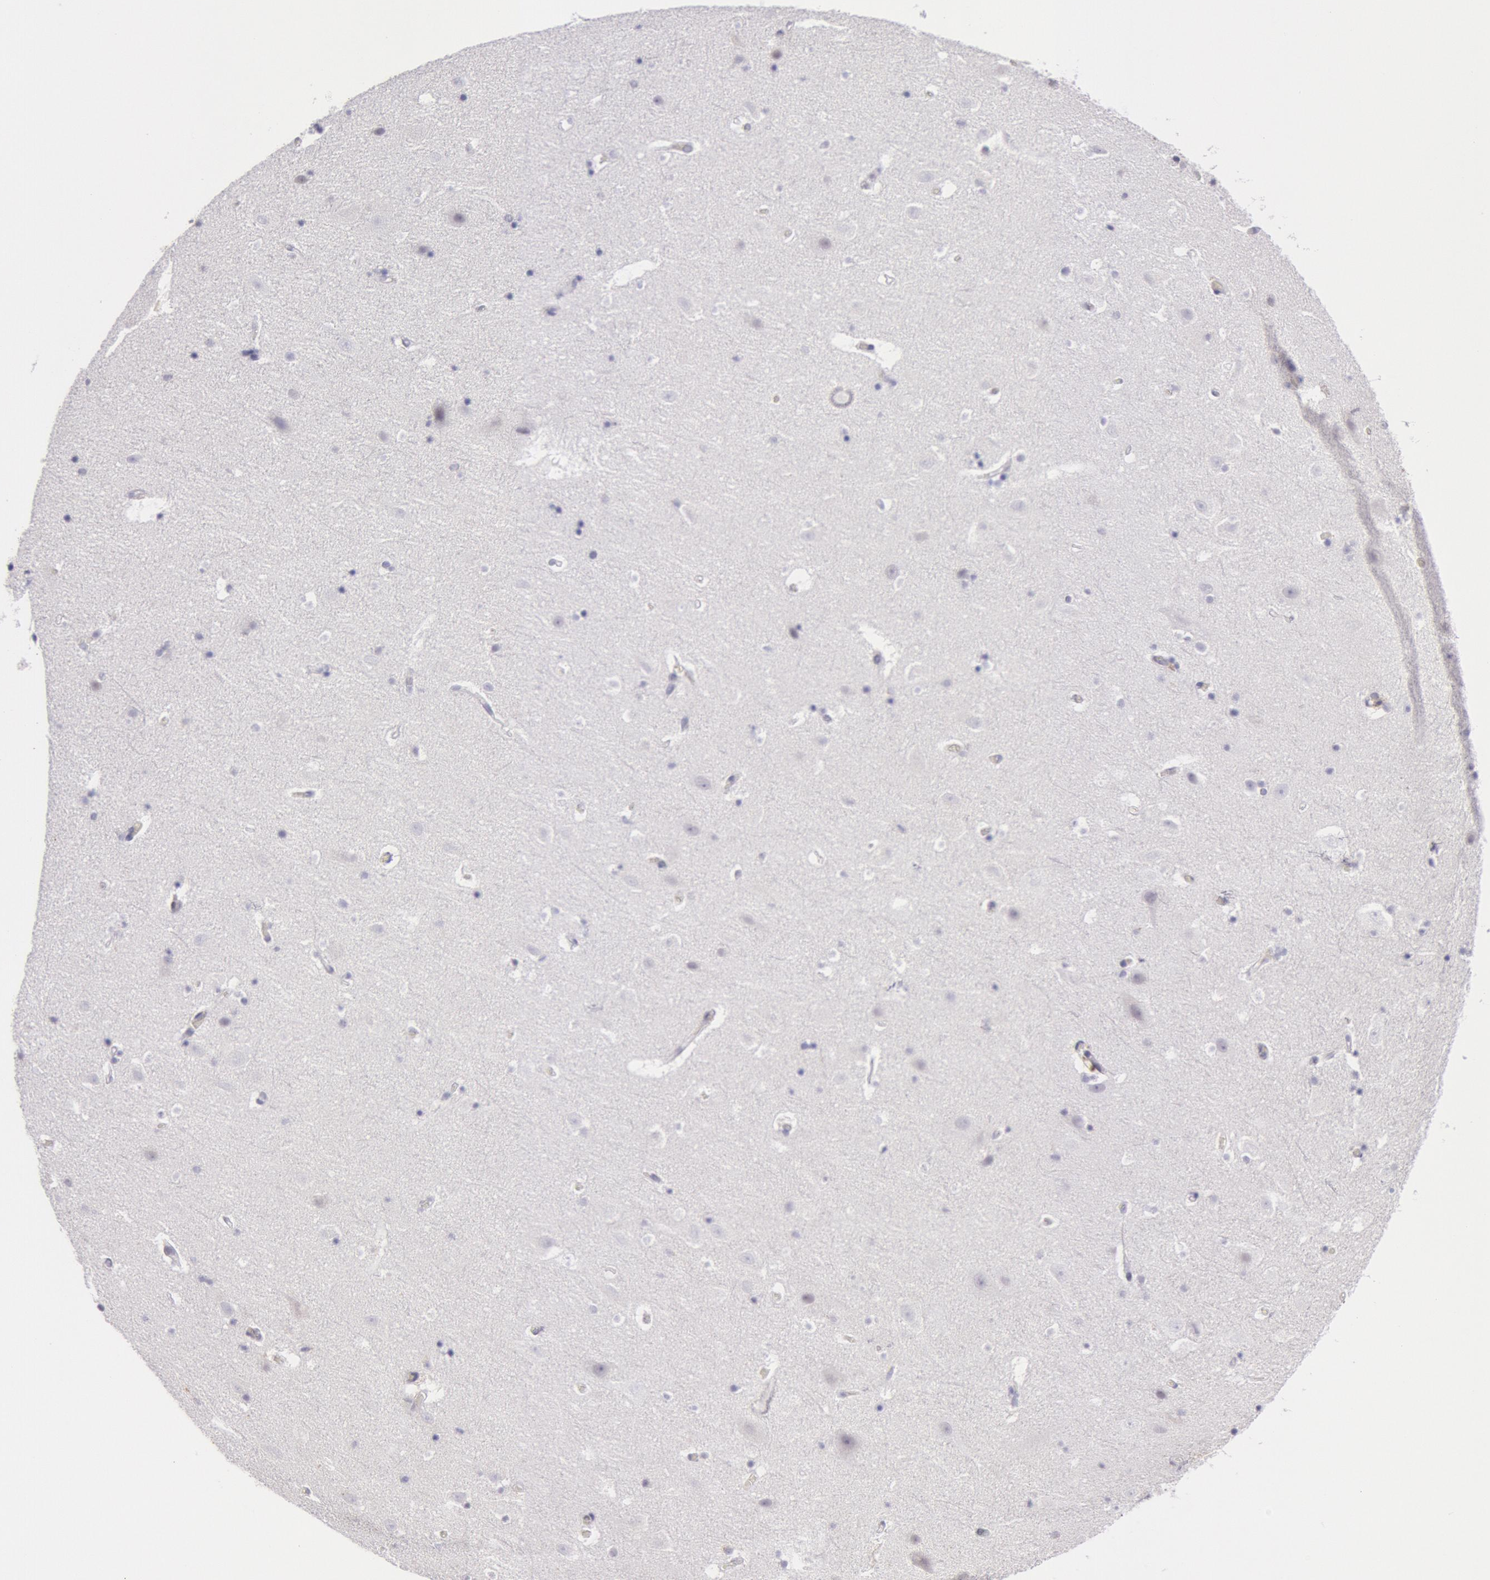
{"staining": {"intensity": "negative", "quantity": "none", "location": "none"}, "tissue": "hippocampus", "cell_type": "Glial cells", "image_type": "normal", "snomed": [{"axis": "morphology", "description": "Normal tissue, NOS"}, {"axis": "topography", "description": "Hippocampus"}], "caption": "DAB immunohistochemical staining of unremarkable hippocampus demonstrates no significant staining in glial cells.", "gene": "FRMD6", "patient": {"sex": "male", "age": 45}}